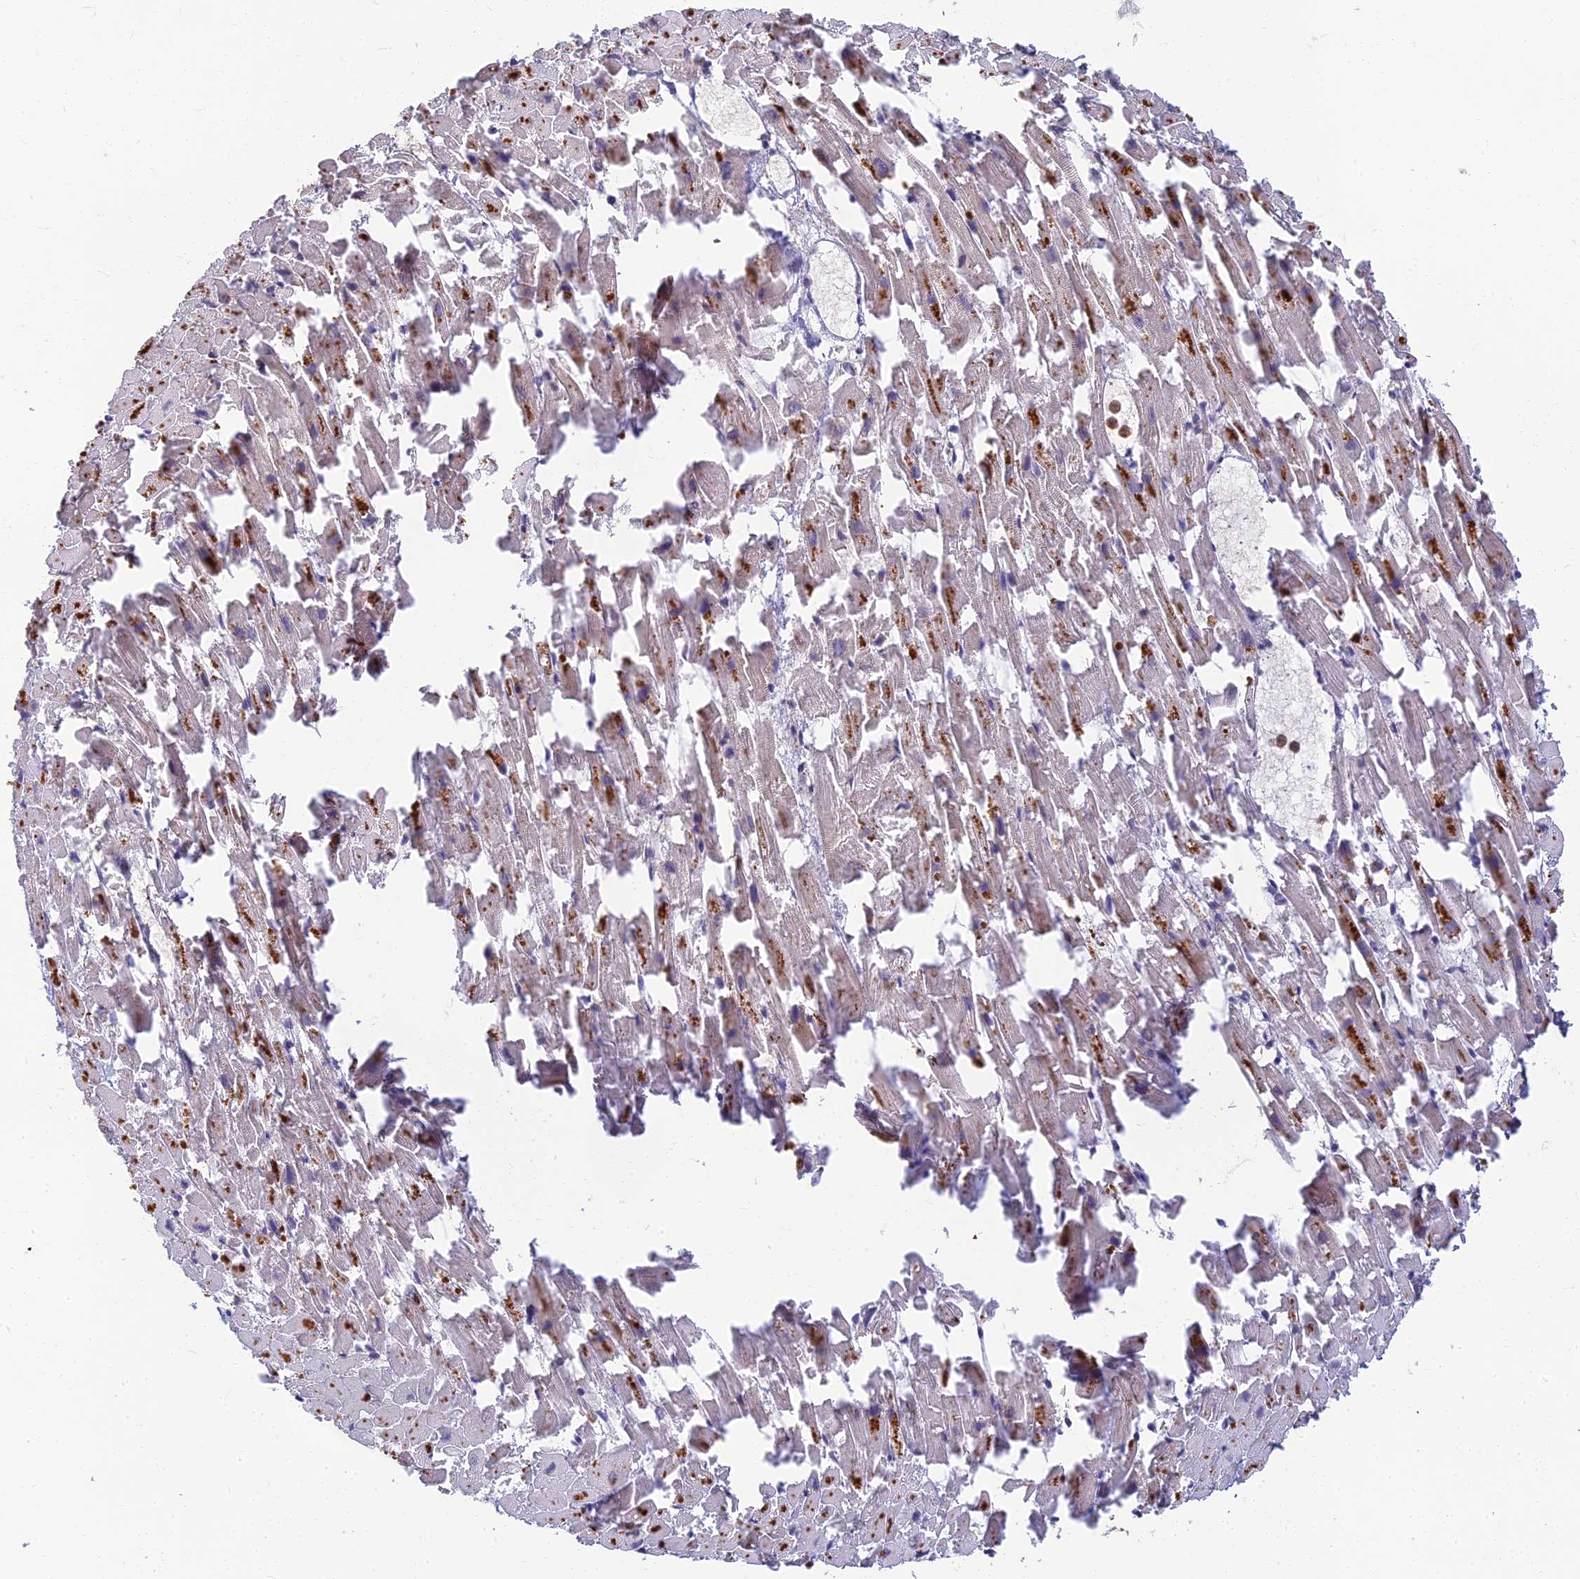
{"staining": {"intensity": "moderate", "quantity": "25%-75%", "location": "cytoplasmic/membranous"}, "tissue": "heart muscle", "cell_type": "Cardiomyocytes", "image_type": "normal", "snomed": [{"axis": "morphology", "description": "Normal tissue, NOS"}, {"axis": "topography", "description": "Heart"}], "caption": "A medium amount of moderate cytoplasmic/membranous positivity is present in approximately 25%-75% of cardiomyocytes in benign heart muscle.", "gene": "RGL3", "patient": {"sex": "female", "age": 64}}